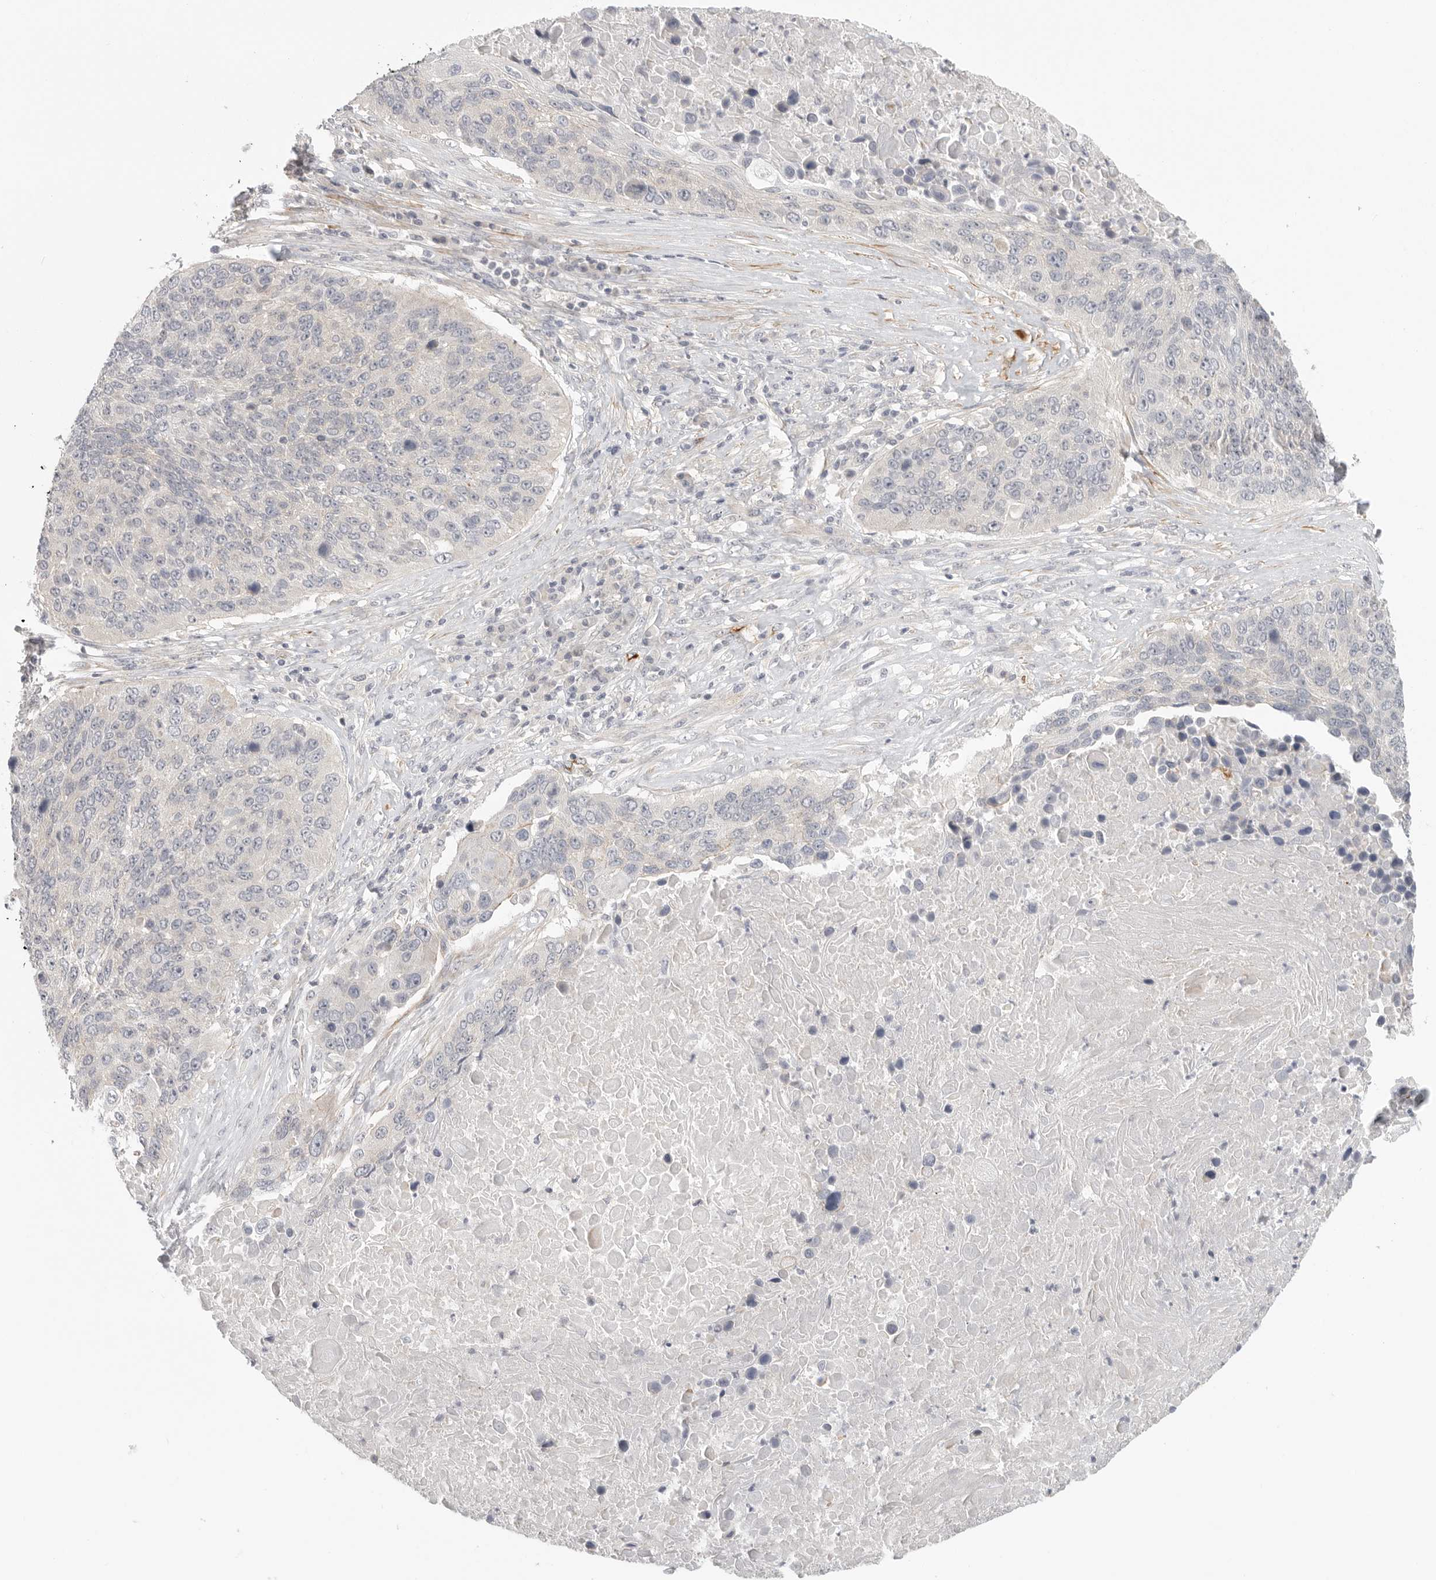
{"staining": {"intensity": "negative", "quantity": "none", "location": "none"}, "tissue": "lung cancer", "cell_type": "Tumor cells", "image_type": "cancer", "snomed": [{"axis": "morphology", "description": "Squamous cell carcinoma, NOS"}, {"axis": "topography", "description": "Lung"}], "caption": "There is no significant expression in tumor cells of squamous cell carcinoma (lung).", "gene": "STAB2", "patient": {"sex": "male", "age": 66}}